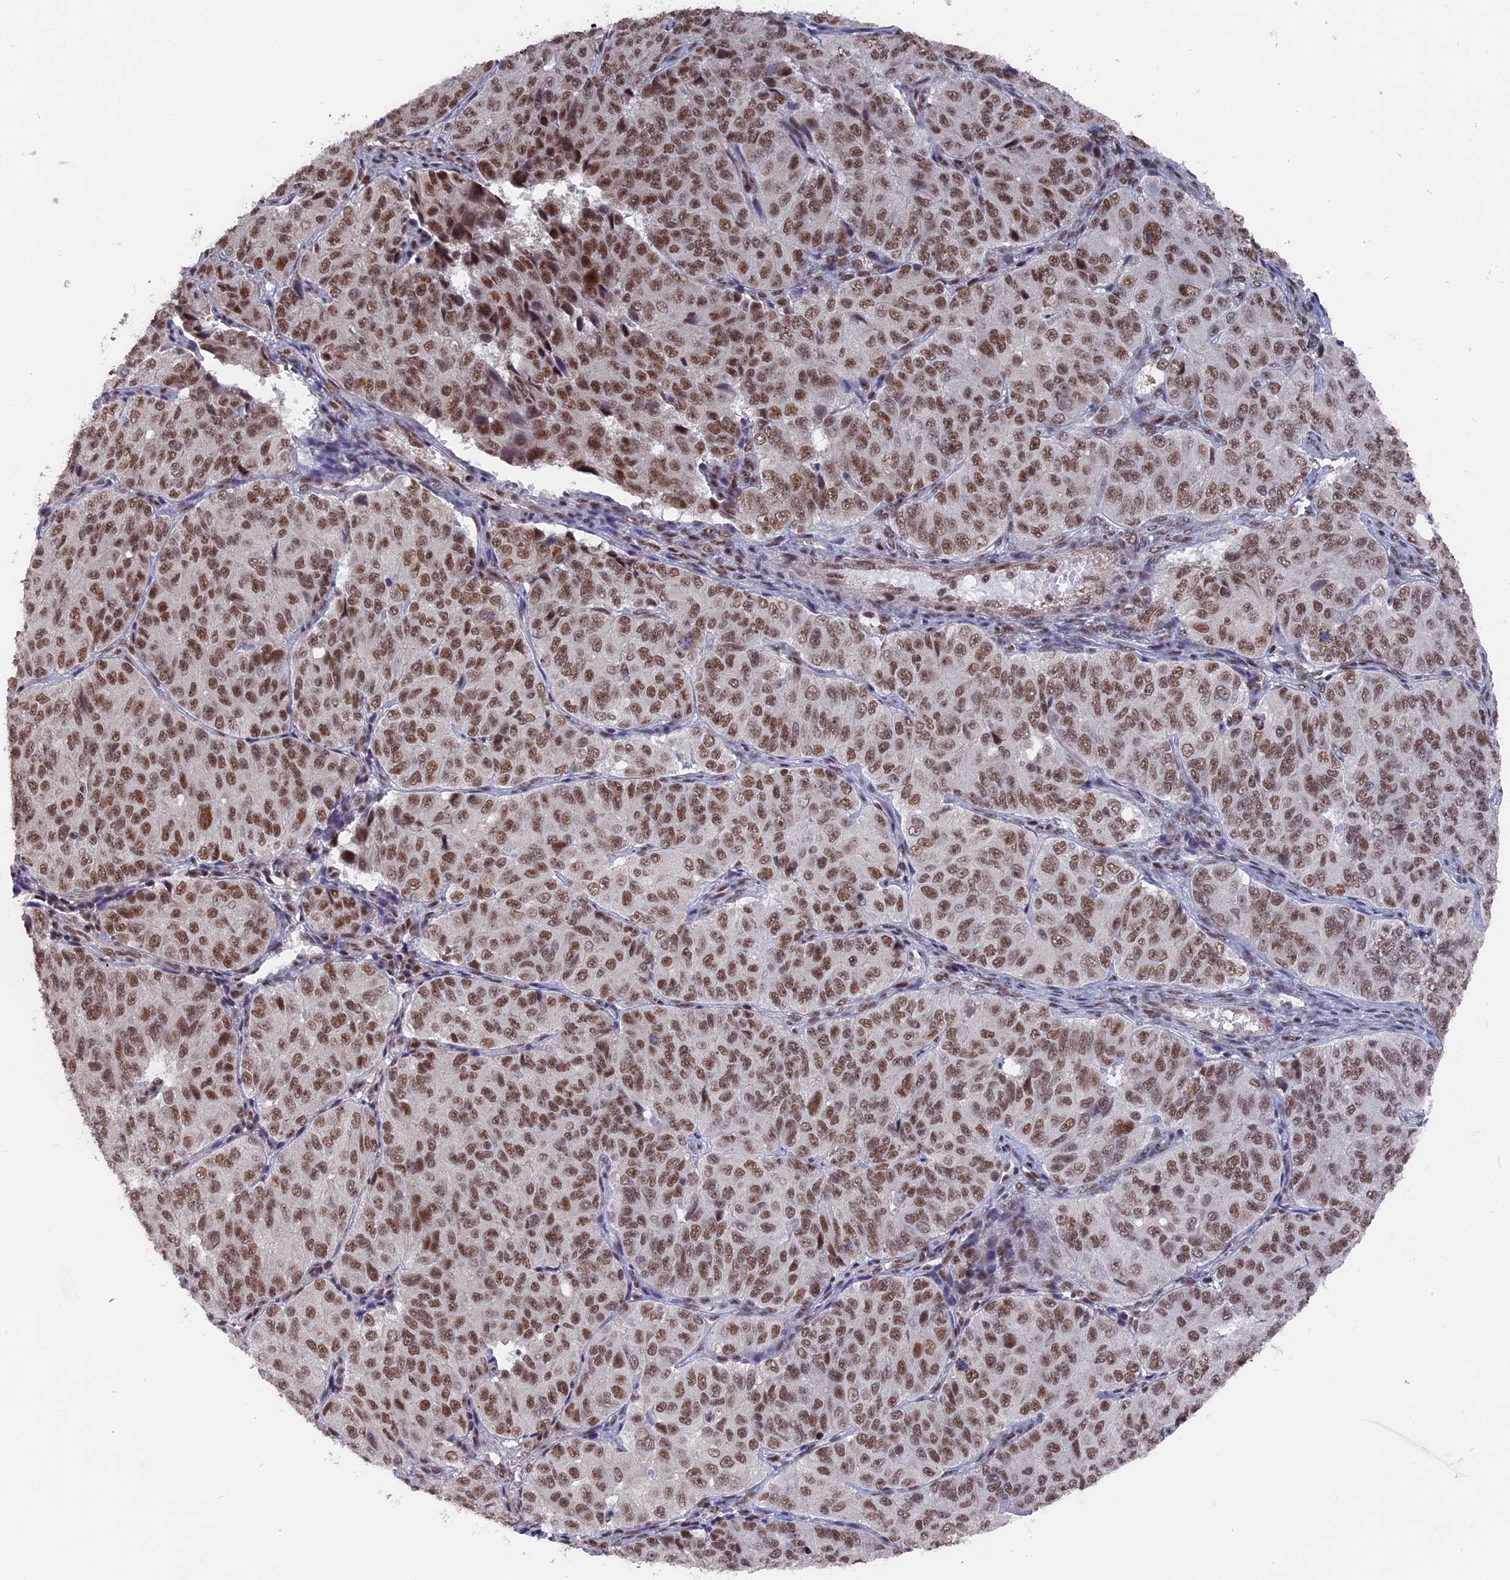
{"staining": {"intensity": "moderate", "quantity": ">75%", "location": "nuclear"}, "tissue": "ovarian cancer", "cell_type": "Tumor cells", "image_type": "cancer", "snomed": [{"axis": "morphology", "description": "Carcinoma, endometroid"}, {"axis": "topography", "description": "Ovary"}], "caption": "Moderate nuclear staining for a protein is seen in approximately >75% of tumor cells of ovarian cancer using IHC.", "gene": "SF3A2", "patient": {"sex": "female", "age": 51}}